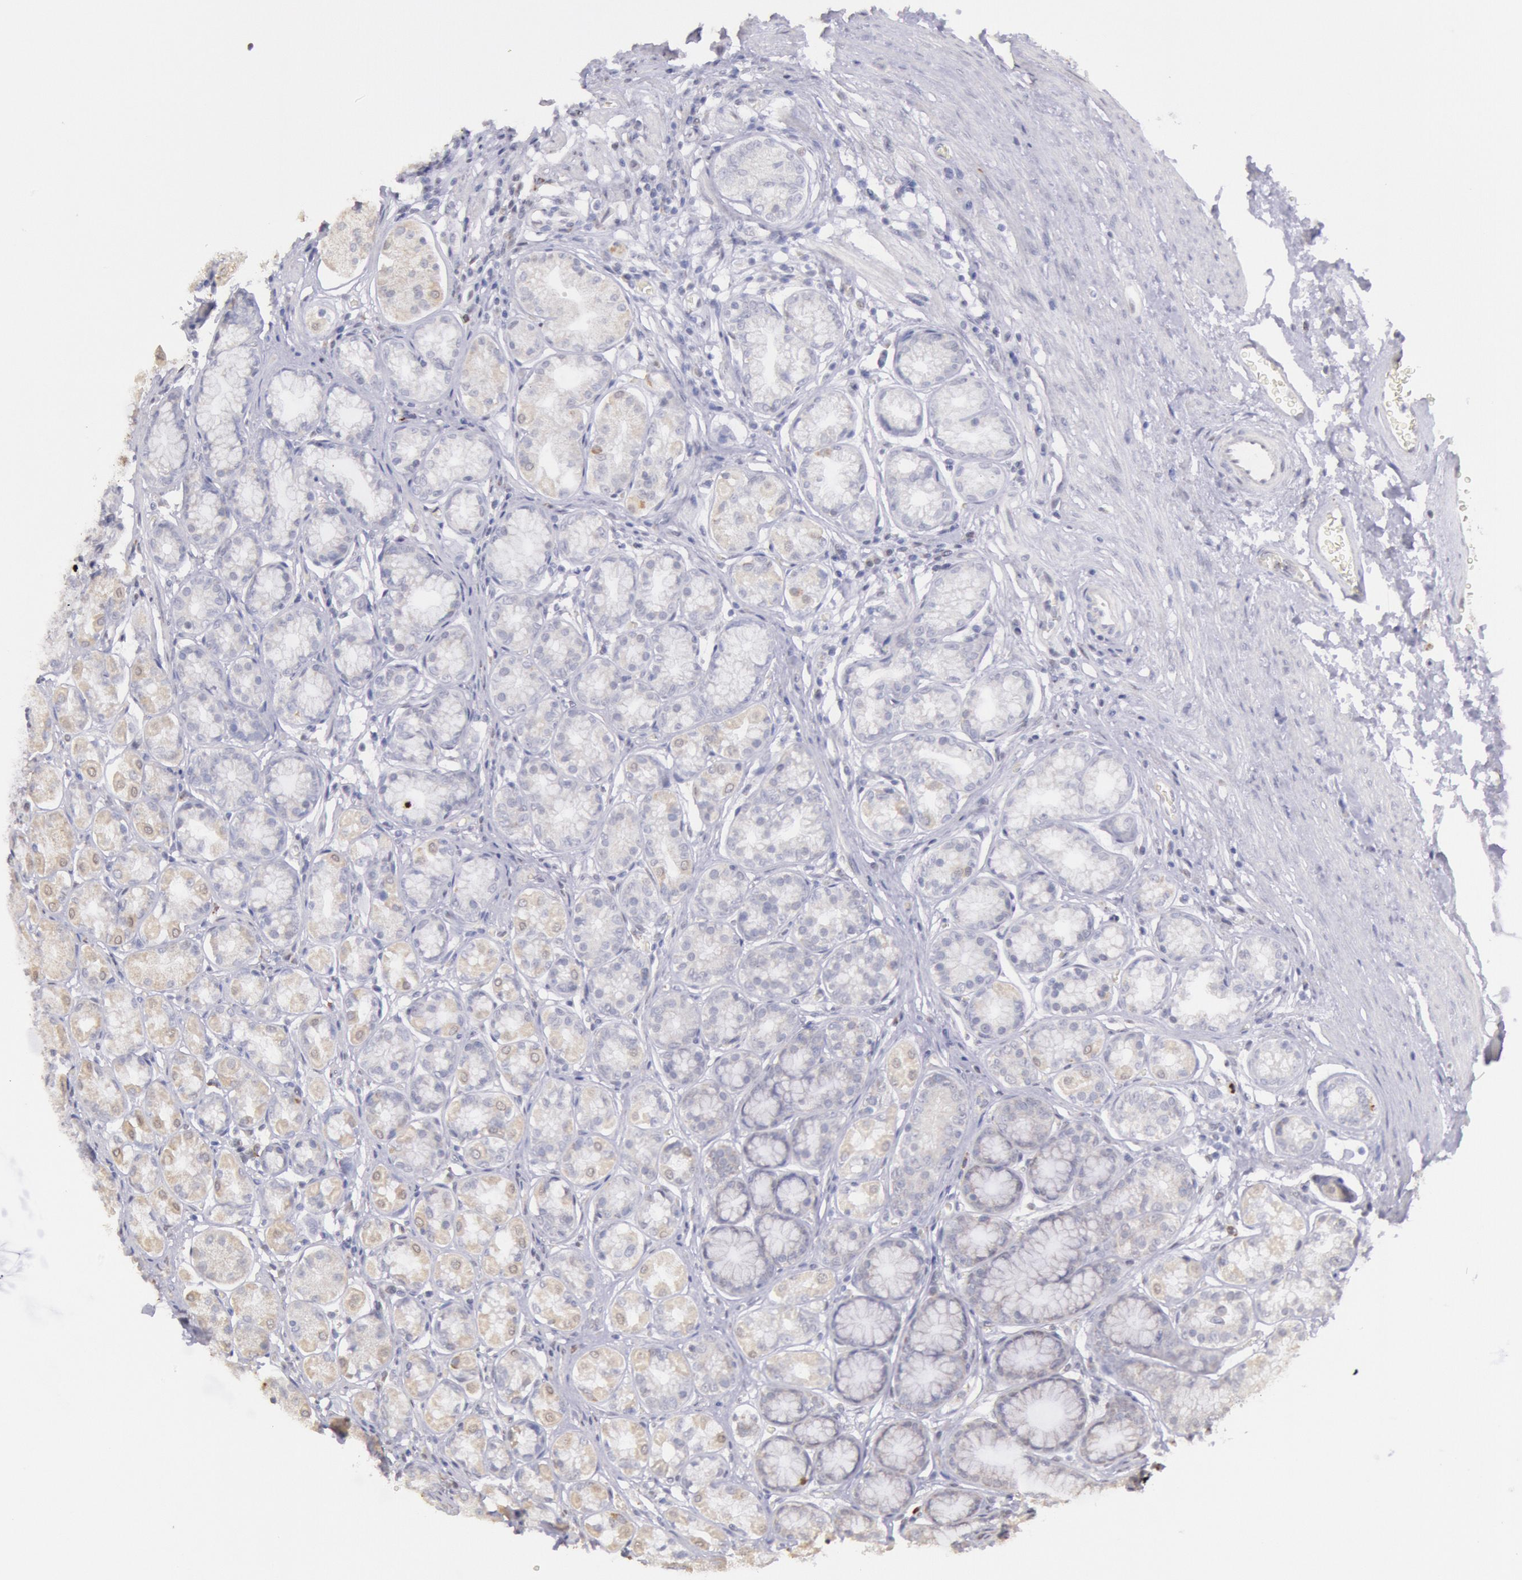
{"staining": {"intensity": "strong", "quantity": "25%-75%", "location": "cytoplasmic/membranous"}, "tissue": "stomach", "cell_type": "Glandular cells", "image_type": "normal", "snomed": [{"axis": "morphology", "description": "Normal tissue, NOS"}, {"axis": "topography", "description": "Stomach"}, {"axis": "topography", "description": "Stomach, lower"}], "caption": "The image reveals a brown stain indicating the presence of a protein in the cytoplasmic/membranous of glandular cells in stomach. The staining was performed using DAB, with brown indicating positive protein expression. Nuclei are stained blue with hematoxylin.", "gene": "FRMD6", "patient": {"sex": "male", "age": 76}}